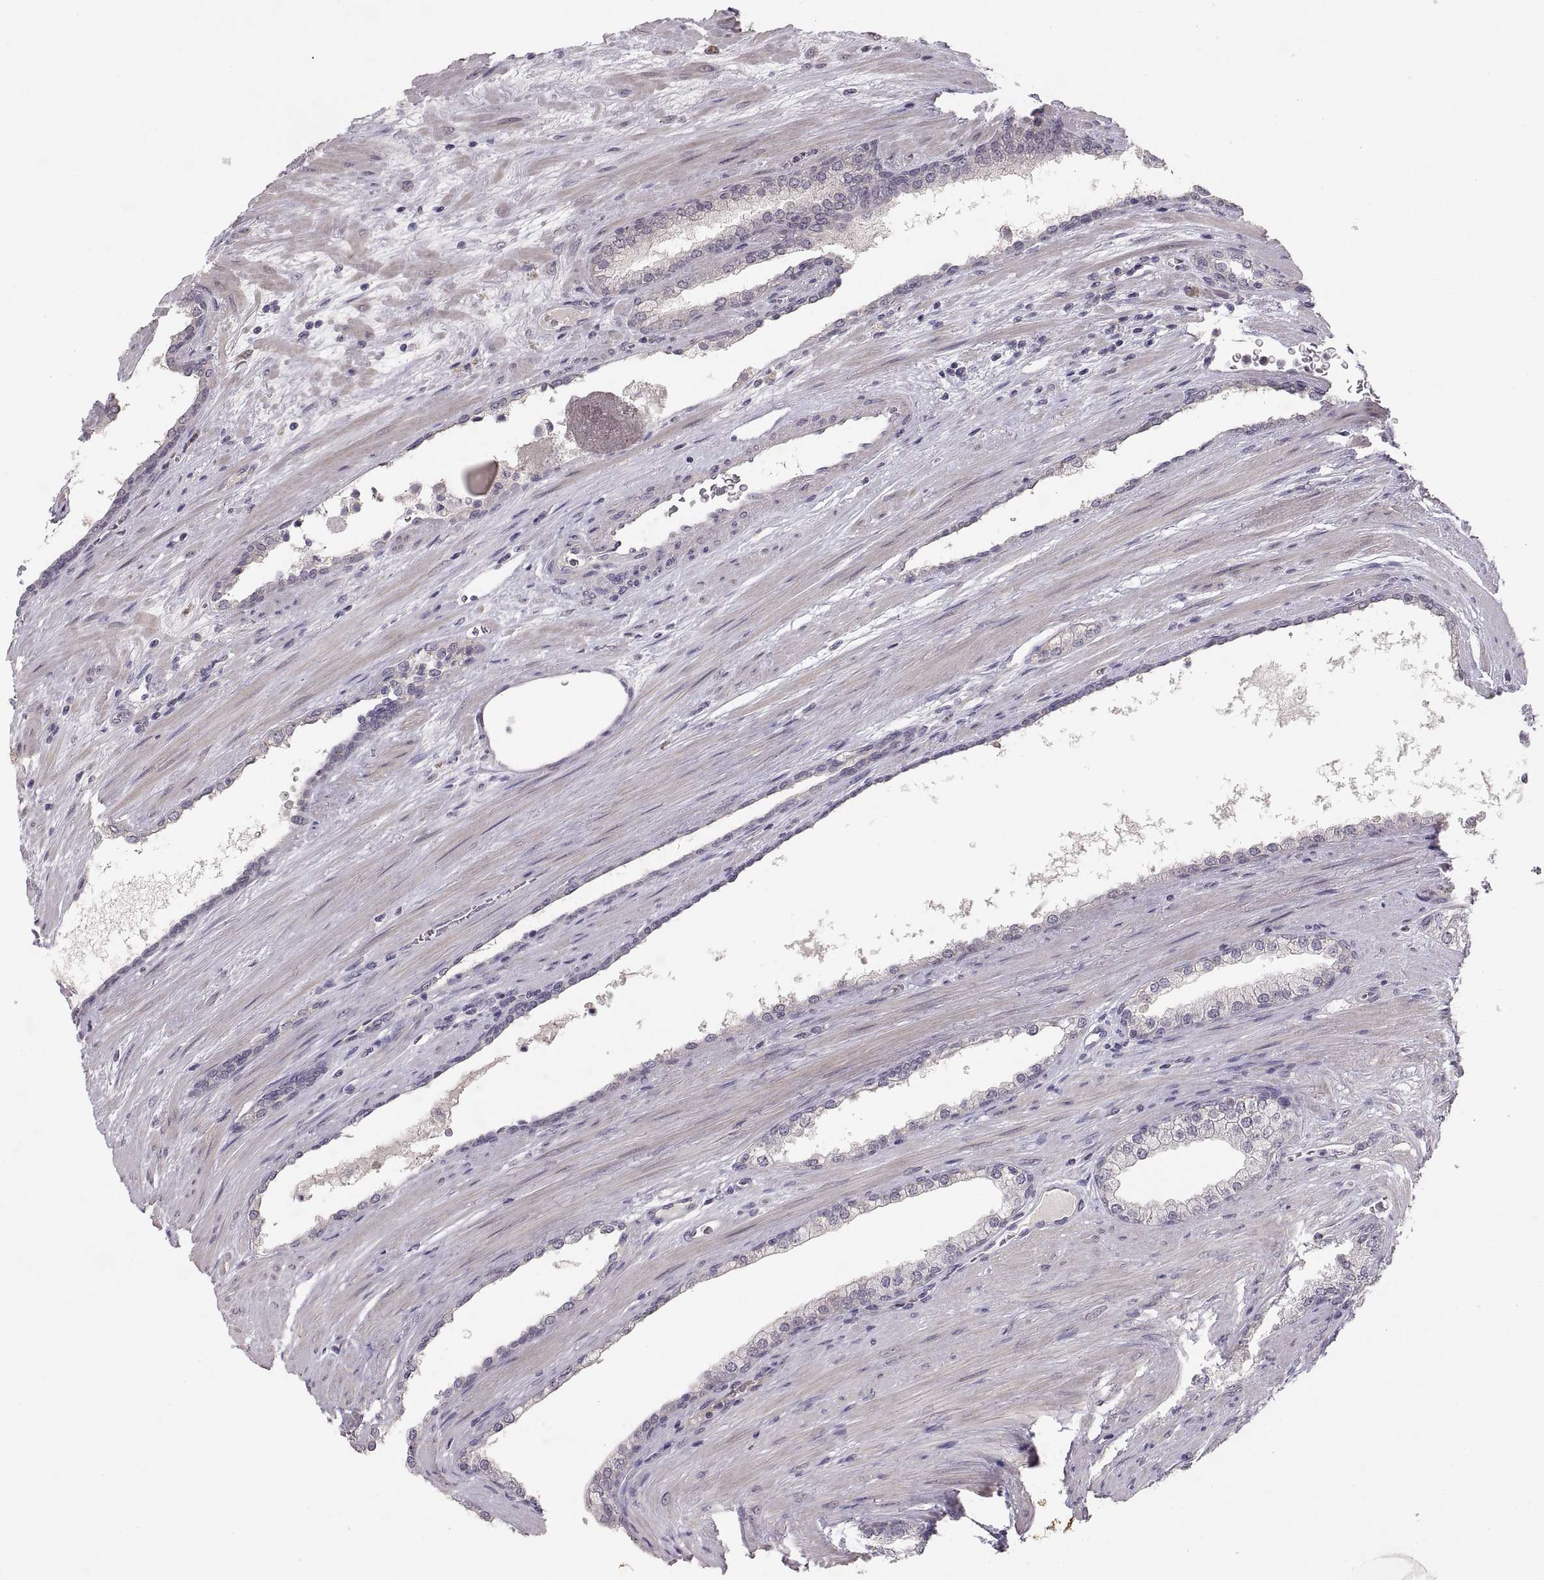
{"staining": {"intensity": "negative", "quantity": "none", "location": "none"}, "tissue": "prostate cancer", "cell_type": "Tumor cells", "image_type": "cancer", "snomed": [{"axis": "morphology", "description": "Adenocarcinoma, NOS"}, {"axis": "topography", "description": "Prostate"}], "caption": "IHC of adenocarcinoma (prostate) reveals no expression in tumor cells.", "gene": "PAX2", "patient": {"sex": "male", "age": 67}}